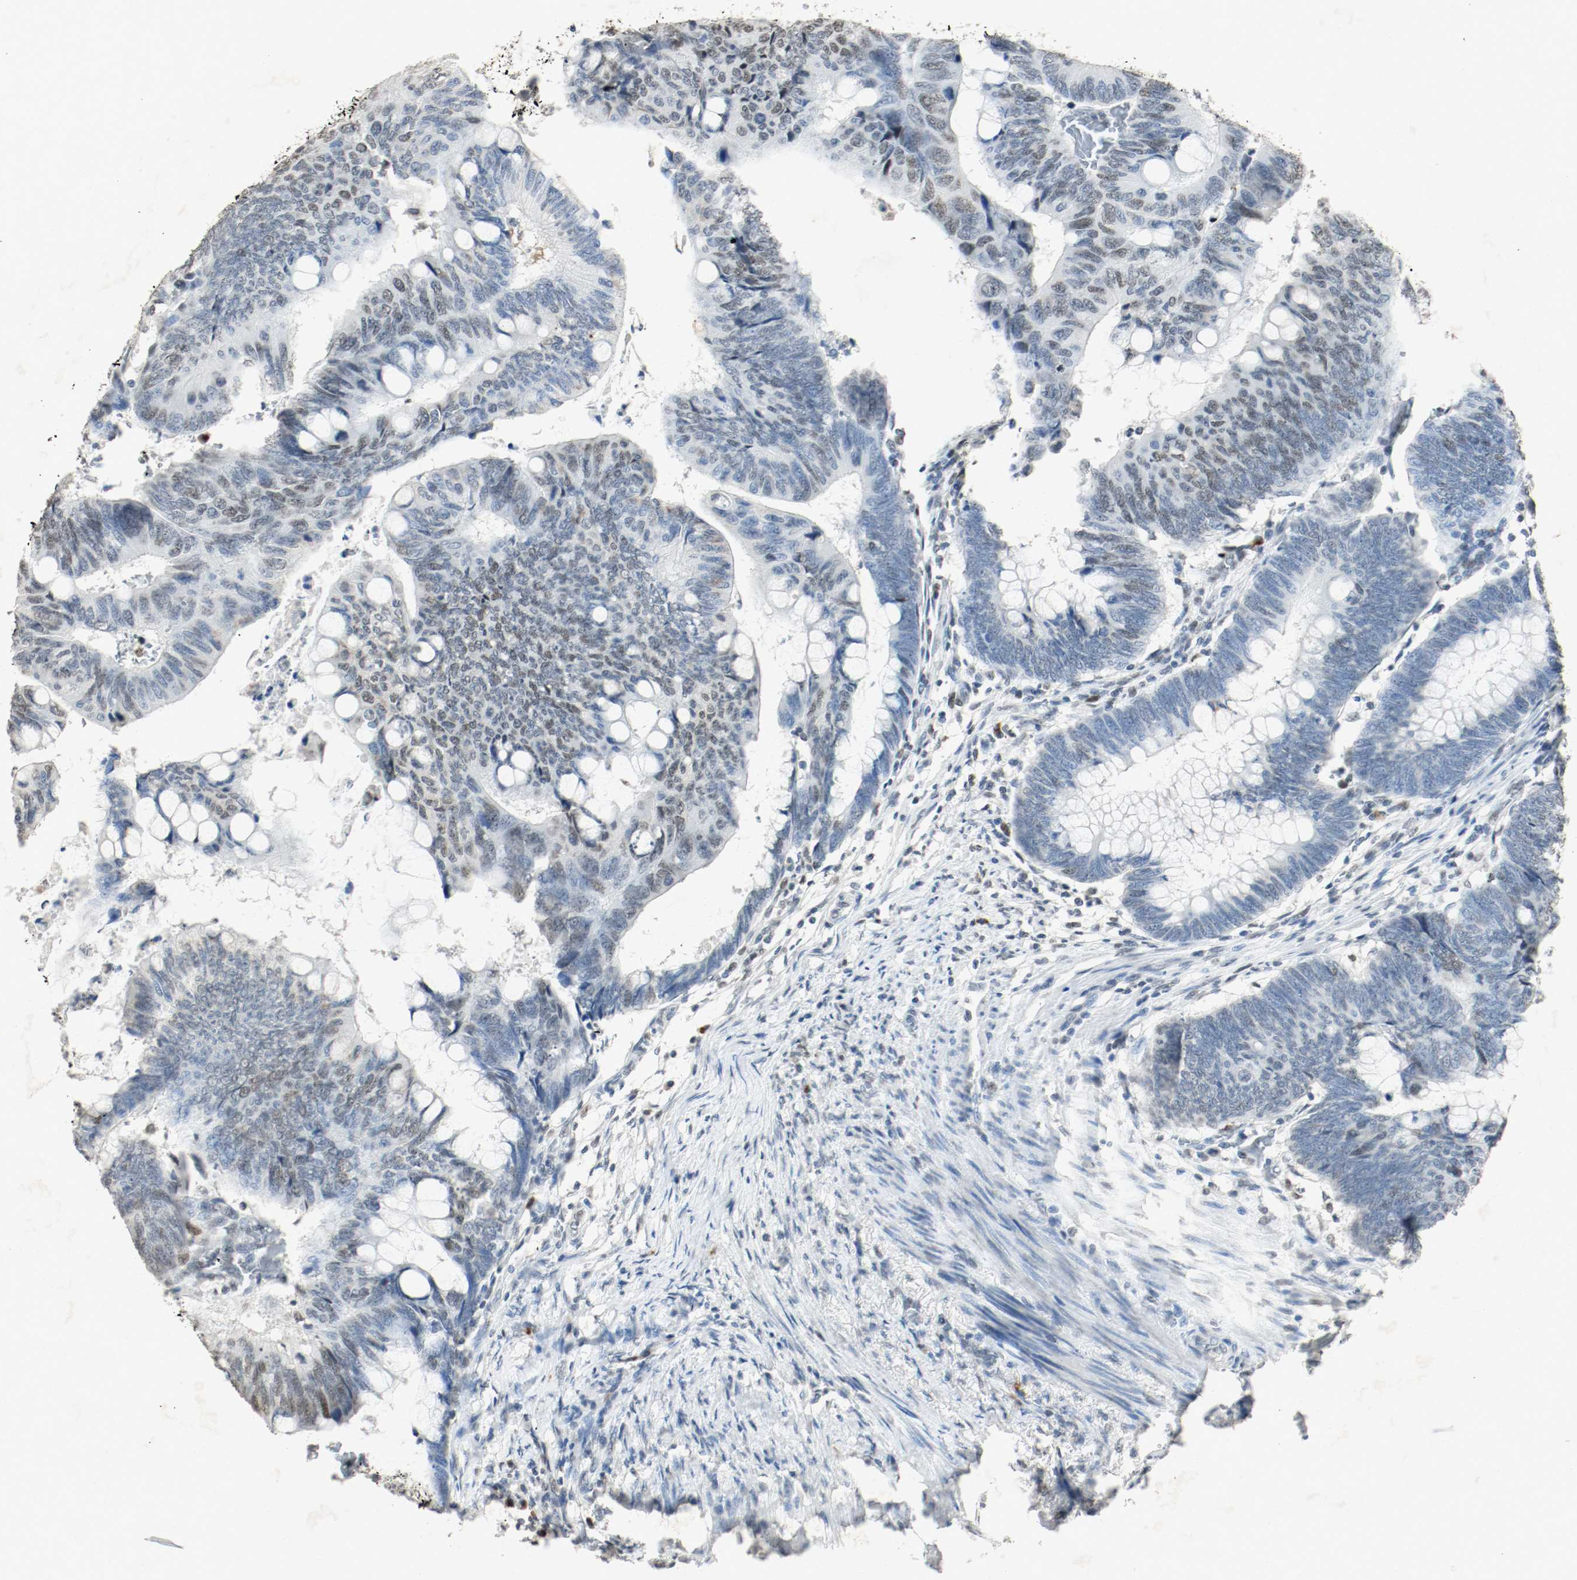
{"staining": {"intensity": "strong", "quantity": "25%-75%", "location": "nuclear"}, "tissue": "colorectal cancer", "cell_type": "Tumor cells", "image_type": "cancer", "snomed": [{"axis": "morphology", "description": "Normal tissue, NOS"}, {"axis": "morphology", "description": "Adenocarcinoma, NOS"}, {"axis": "topography", "description": "Rectum"}, {"axis": "topography", "description": "Peripheral nerve tissue"}], "caption": "Protein staining of adenocarcinoma (colorectal) tissue demonstrates strong nuclear staining in about 25%-75% of tumor cells.", "gene": "DNMT1", "patient": {"sex": "male", "age": 92}}